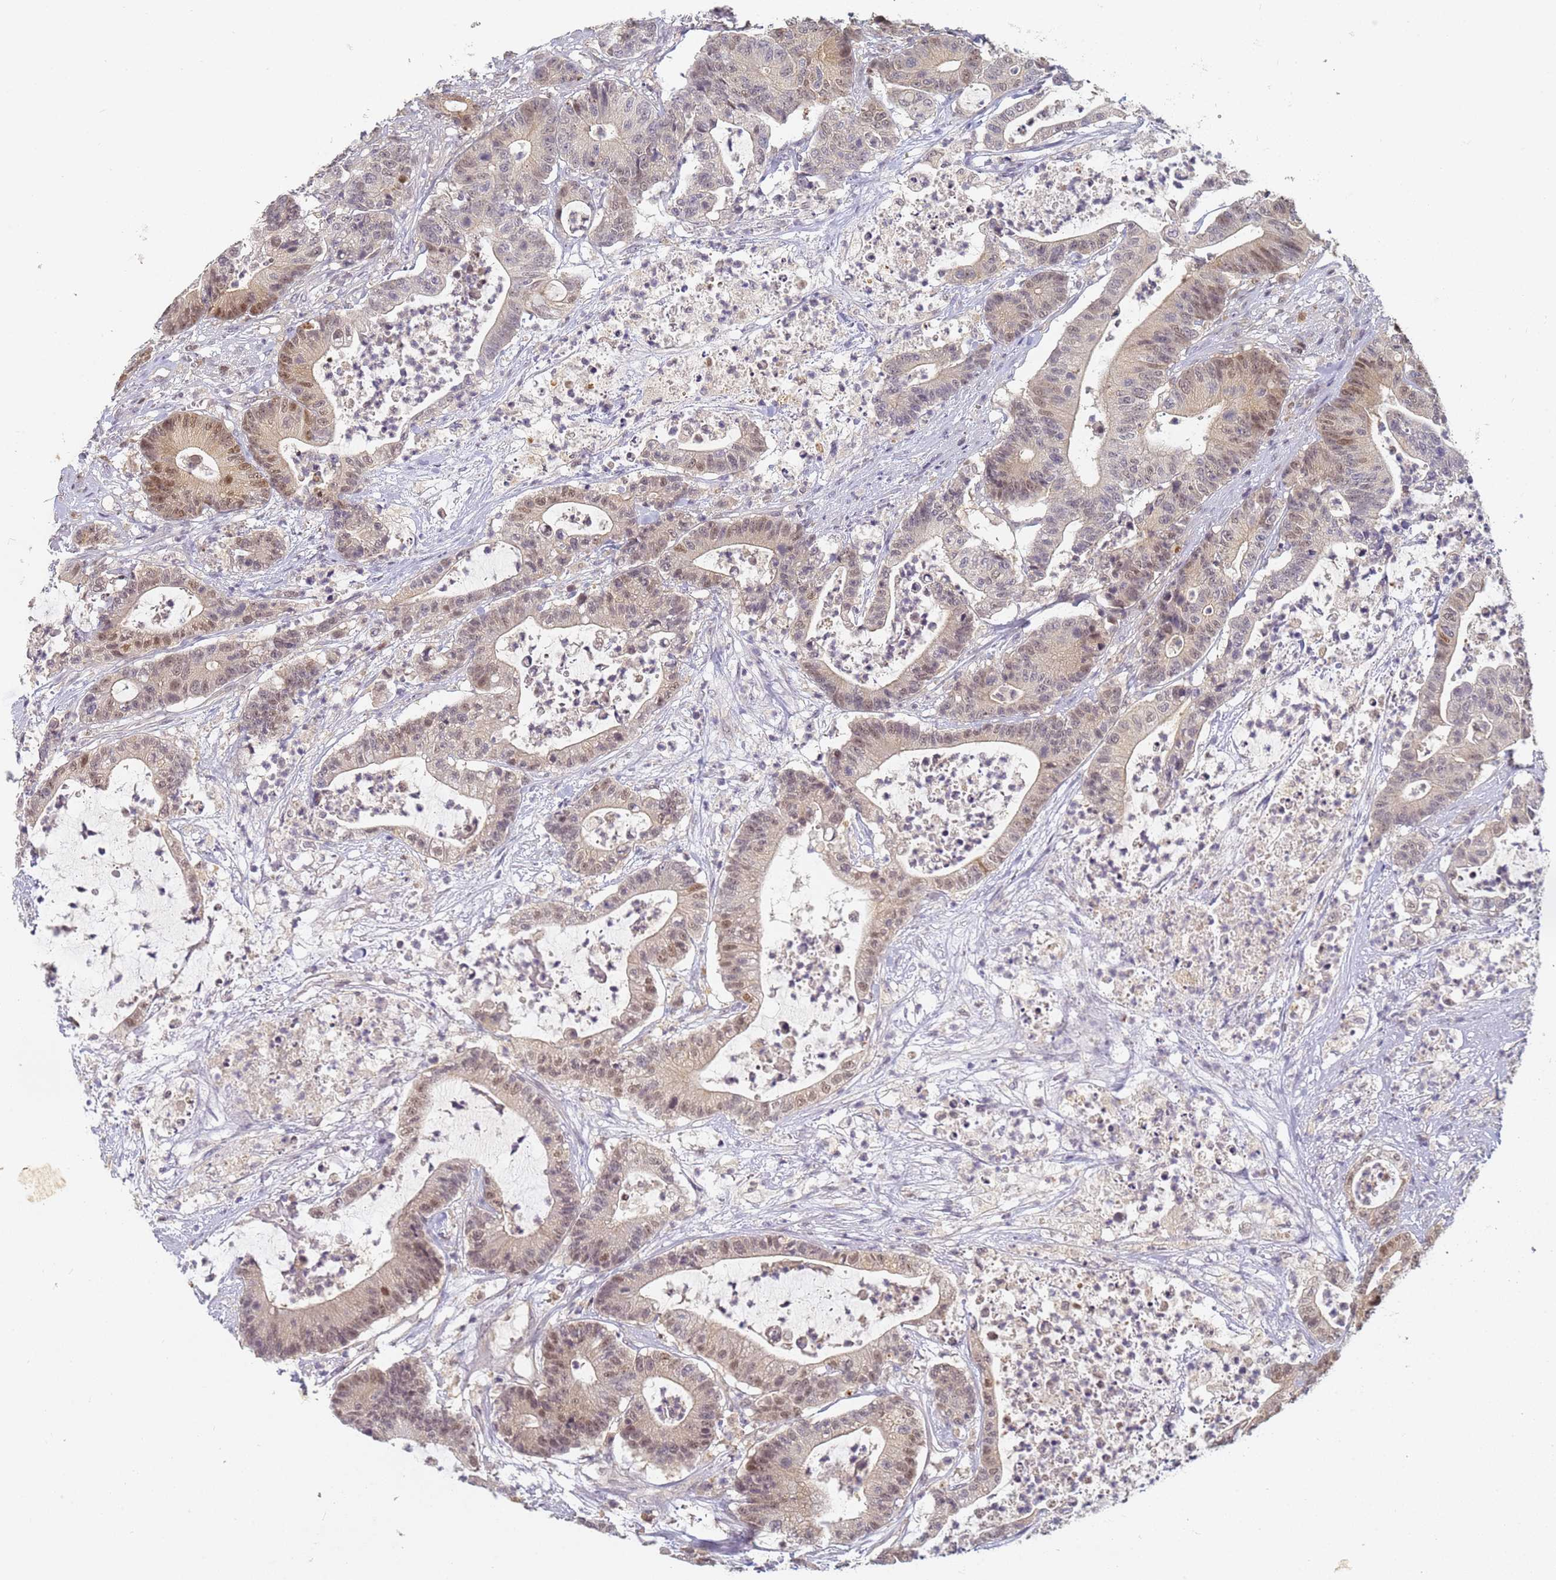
{"staining": {"intensity": "moderate", "quantity": "25%-75%", "location": "nuclear"}, "tissue": "colorectal cancer", "cell_type": "Tumor cells", "image_type": "cancer", "snomed": [{"axis": "morphology", "description": "Adenocarcinoma, NOS"}, {"axis": "topography", "description": "Colon"}], "caption": "Brown immunohistochemical staining in human colorectal adenocarcinoma reveals moderate nuclear positivity in about 25%-75% of tumor cells.", "gene": "HMCES", "patient": {"sex": "female", "age": 84}}